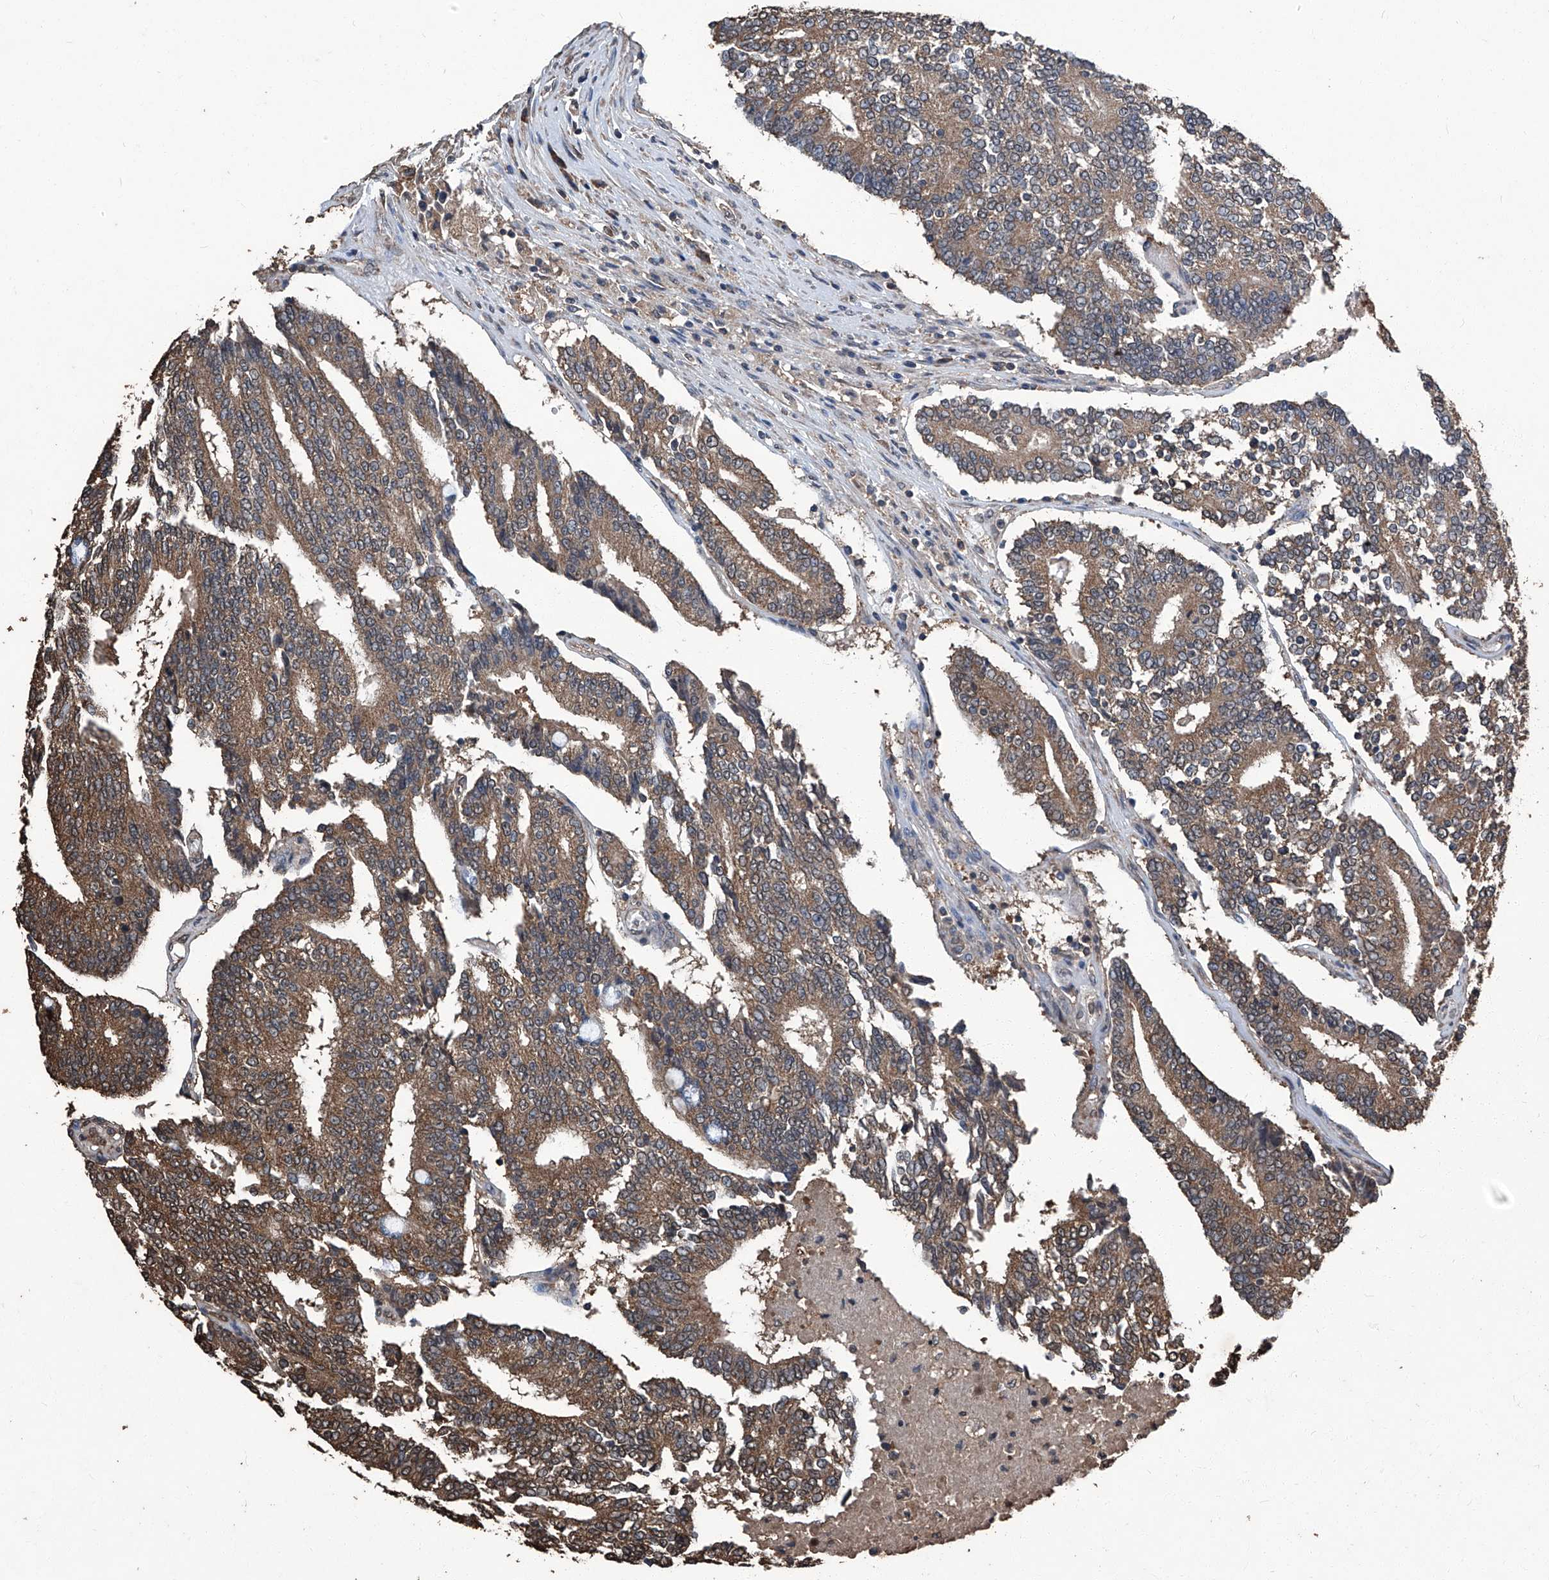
{"staining": {"intensity": "moderate", "quantity": ">75%", "location": "cytoplasmic/membranous"}, "tissue": "prostate cancer", "cell_type": "Tumor cells", "image_type": "cancer", "snomed": [{"axis": "morphology", "description": "Normal tissue, NOS"}, {"axis": "morphology", "description": "Adenocarcinoma, High grade"}, {"axis": "topography", "description": "Prostate"}, {"axis": "topography", "description": "Seminal veicle"}], "caption": "A medium amount of moderate cytoplasmic/membranous staining is seen in about >75% of tumor cells in prostate high-grade adenocarcinoma tissue.", "gene": "STARD7", "patient": {"sex": "male", "age": 55}}